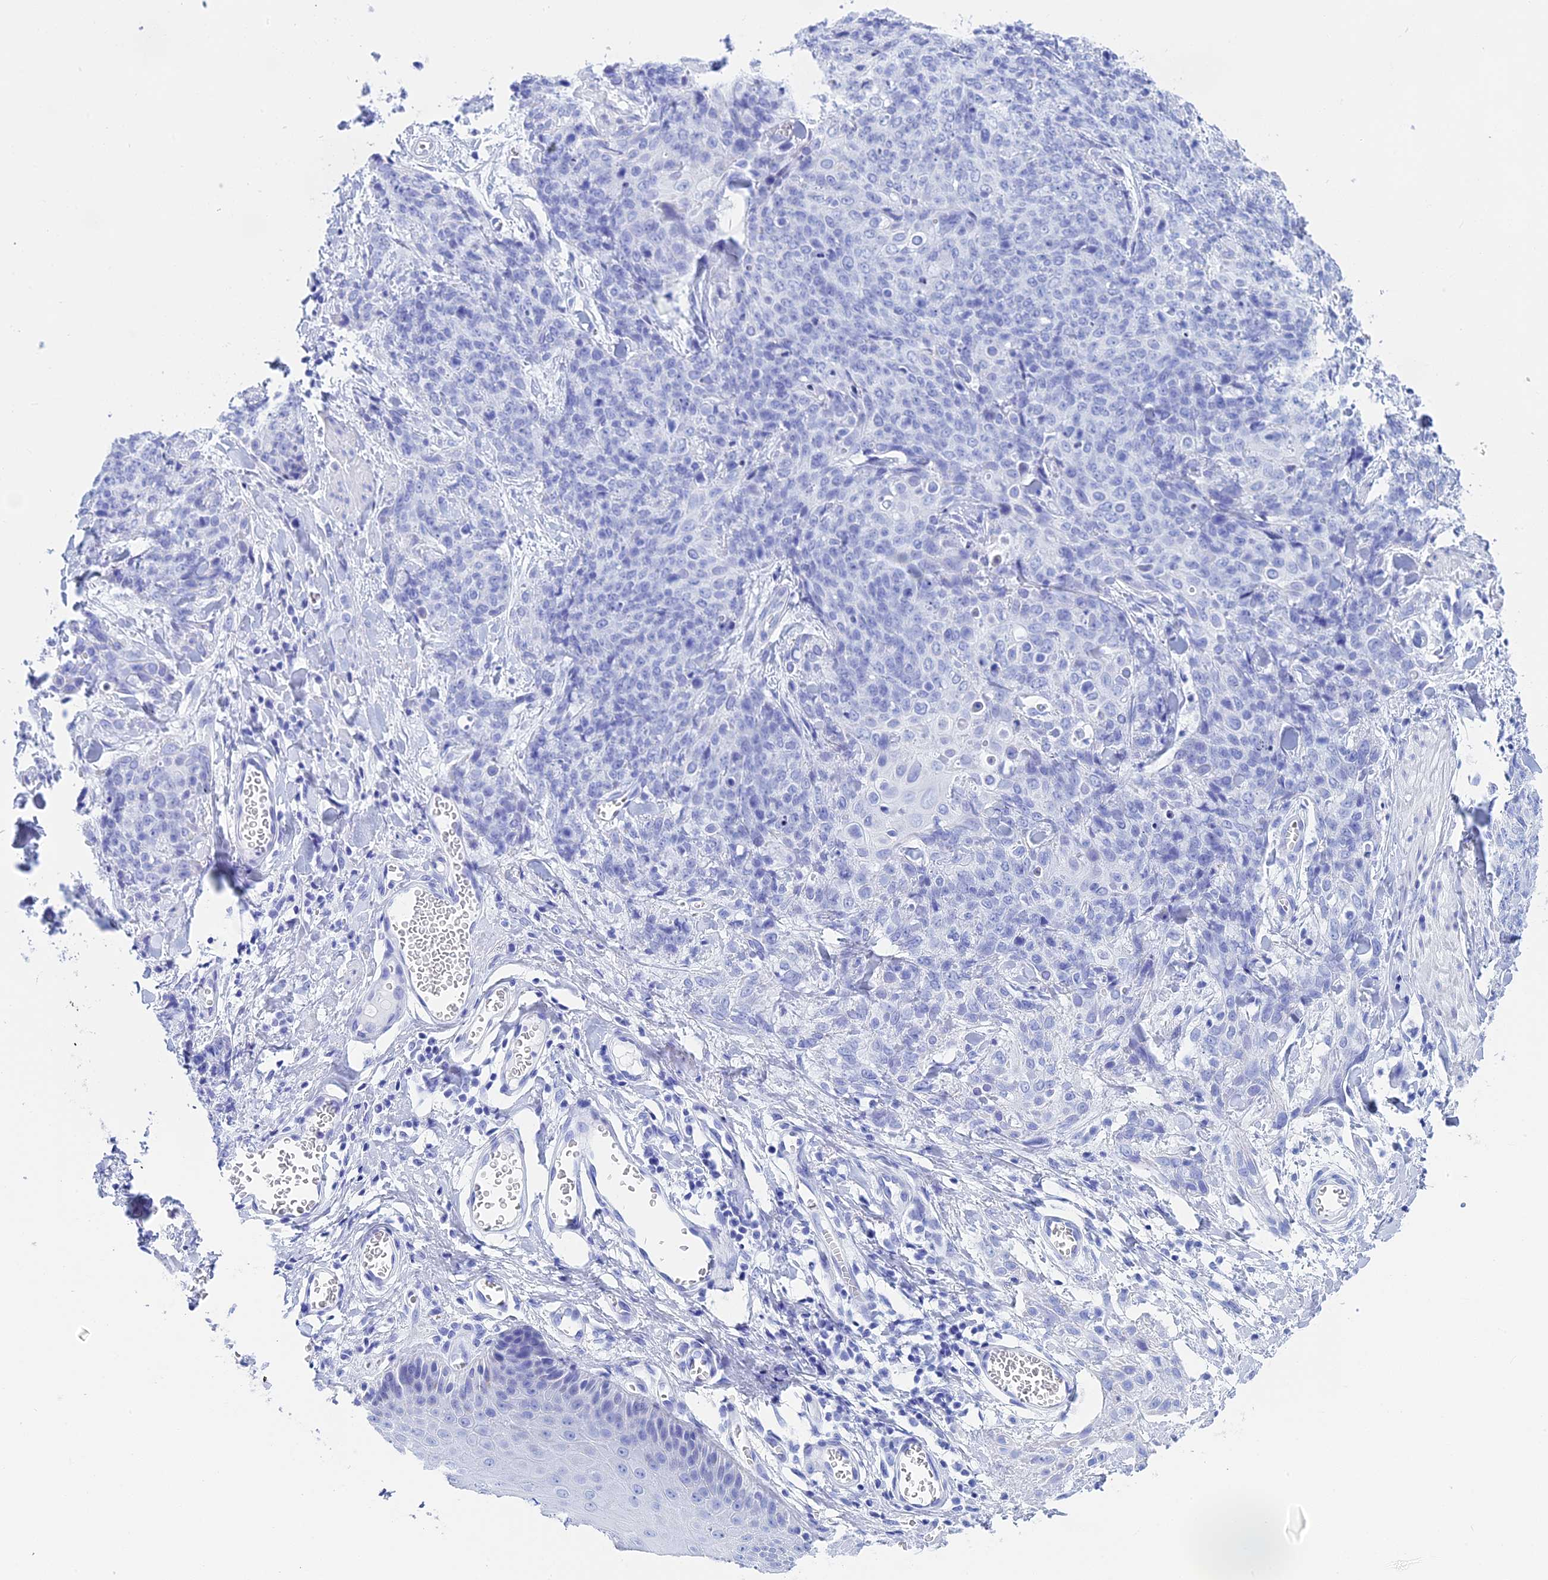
{"staining": {"intensity": "negative", "quantity": "none", "location": "none"}, "tissue": "skin cancer", "cell_type": "Tumor cells", "image_type": "cancer", "snomed": [{"axis": "morphology", "description": "Squamous cell carcinoma, NOS"}, {"axis": "topography", "description": "Skin"}, {"axis": "topography", "description": "Vulva"}], "caption": "The immunohistochemistry (IHC) image has no significant expression in tumor cells of skin cancer tissue. Brightfield microscopy of immunohistochemistry (IHC) stained with DAB (brown) and hematoxylin (blue), captured at high magnification.", "gene": "TEX101", "patient": {"sex": "female", "age": 85}}